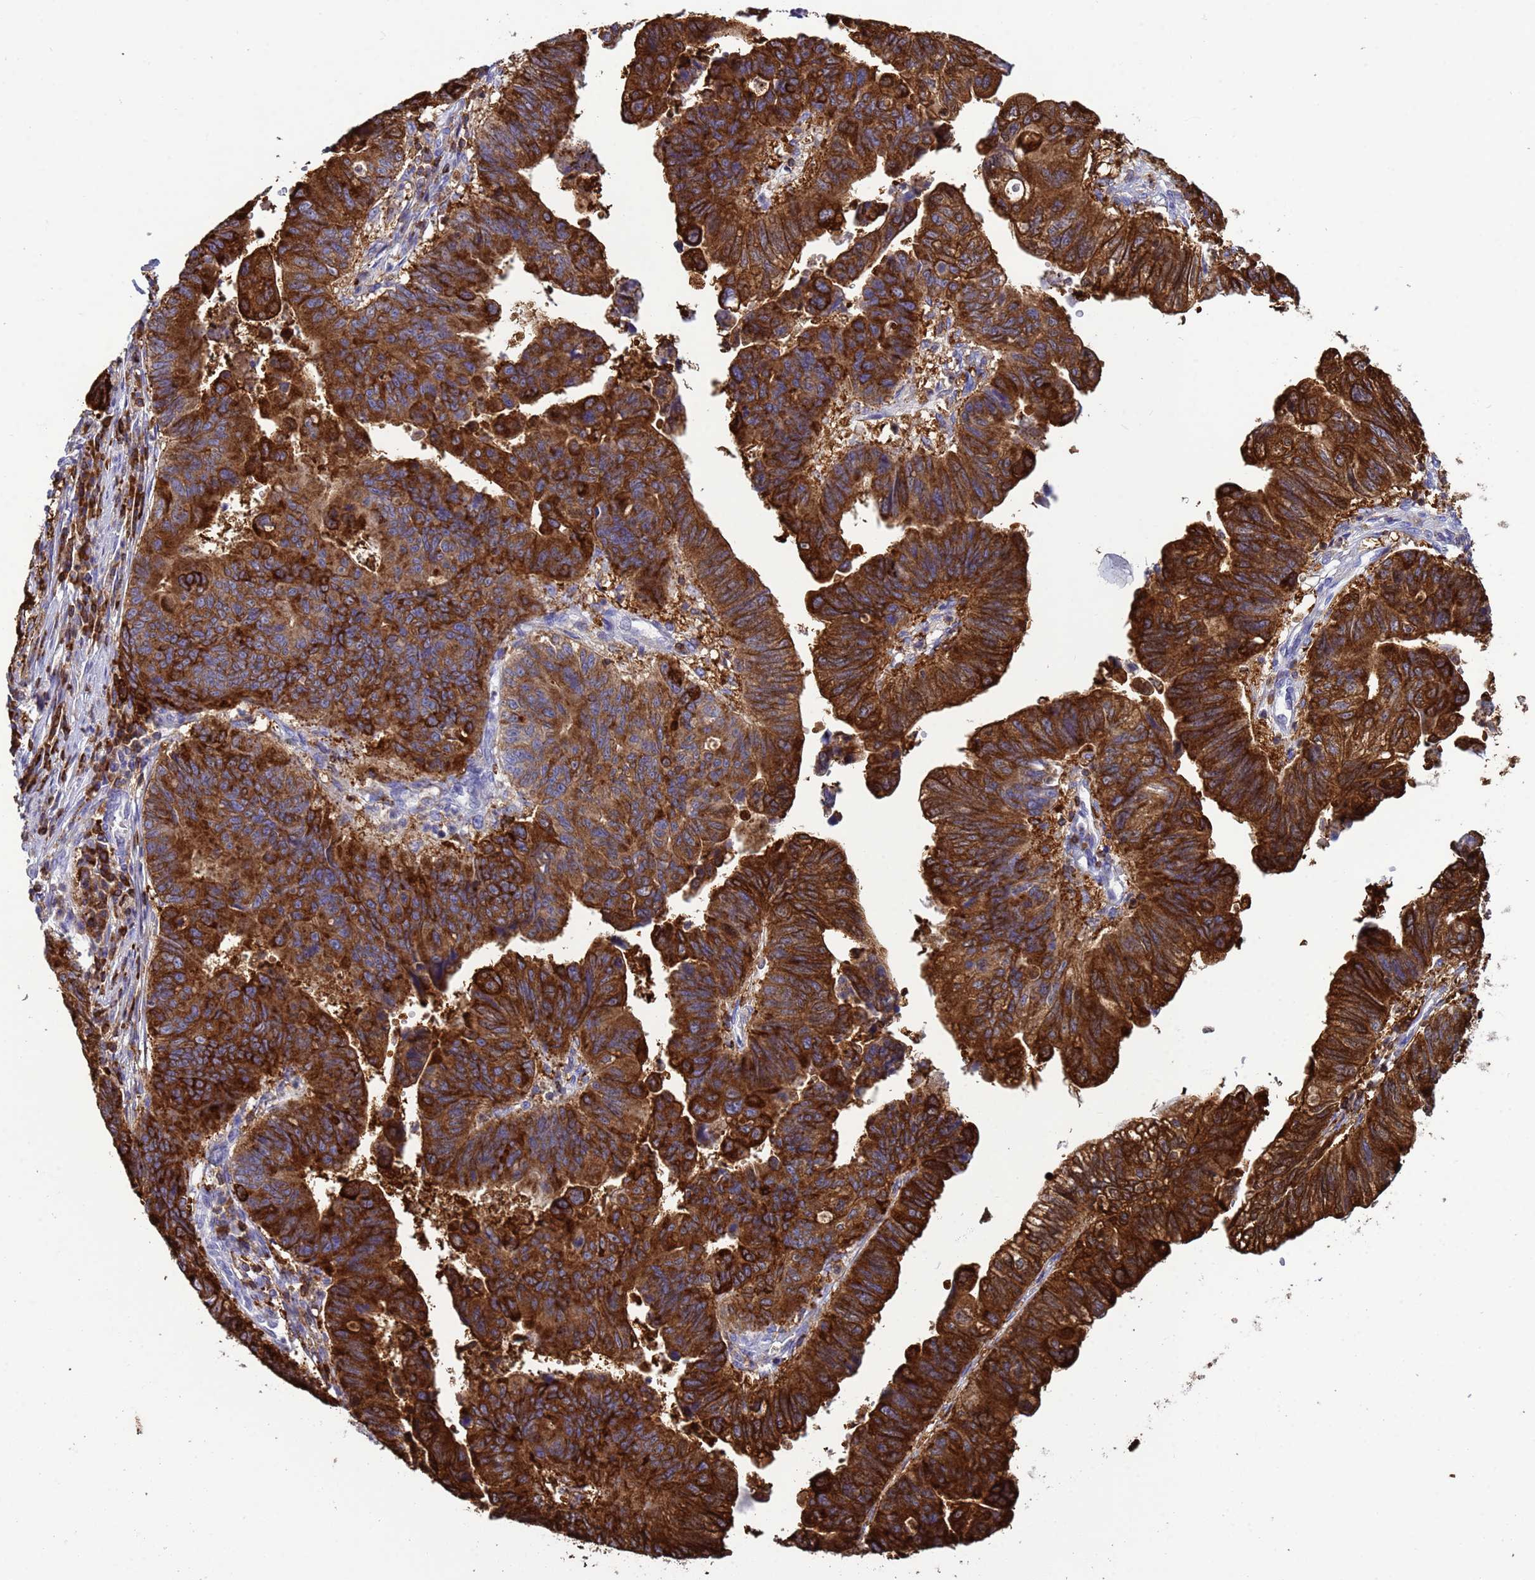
{"staining": {"intensity": "strong", "quantity": ">75%", "location": "cytoplasmic/membranous"}, "tissue": "stomach cancer", "cell_type": "Tumor cells", "image_type": "cancer", "snomed": [{"axis": "morphology", "description": "Adenocarcinoma, NOS"}, {"axis": "topography", "description": "Stomach"}], "caption": "Immunohistochemistry (IHC) (DAB (3,3'-diaminobenzidine)) staining of human stomach adenocarcinoma shows strong cytoplasmic/membranous protein positivity in approximately >75% of tumor cells.", "gene": "EZR", "patient": {"sex": "male", "age": 59}}